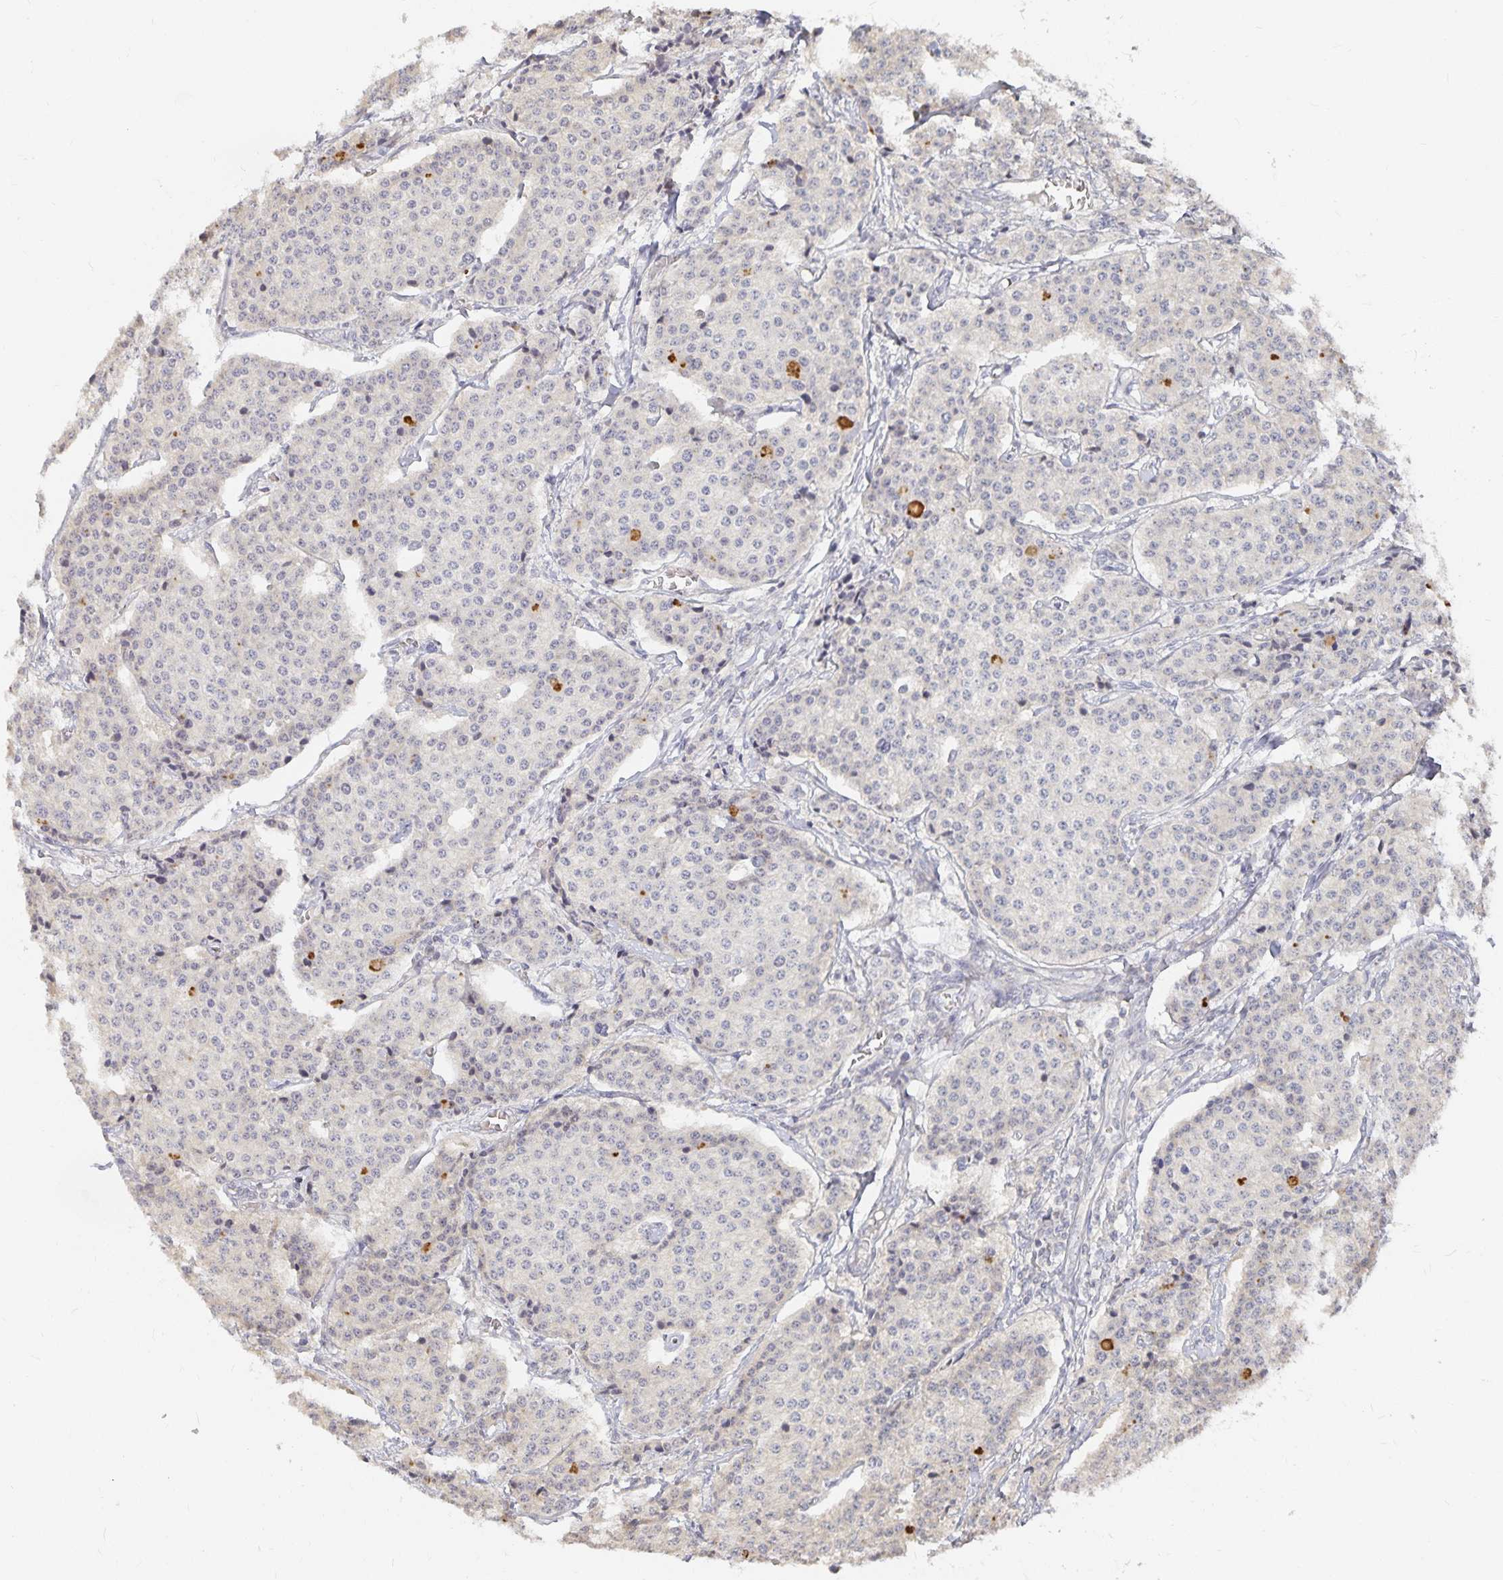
{"staining": {"intensity": "negative", "quantity": "none", "location": "none"}, "tissue": "carcinoid", "cell_type": "Tumor cells", "image_type": "cancer", "snomed": [{"axis": "morphology", "description": "Carcinoid, malignant, NOS"}, {"axis": "topography", "description": "Small intestine"}], "caption": "This image is of carcinoid stained with IHC to label a protein in brown with the nuclei are counter-stained blue. There is no expression in tumor cells.", "gene": "DNAH9", "patient": {"sex": "female", "age": 64}}